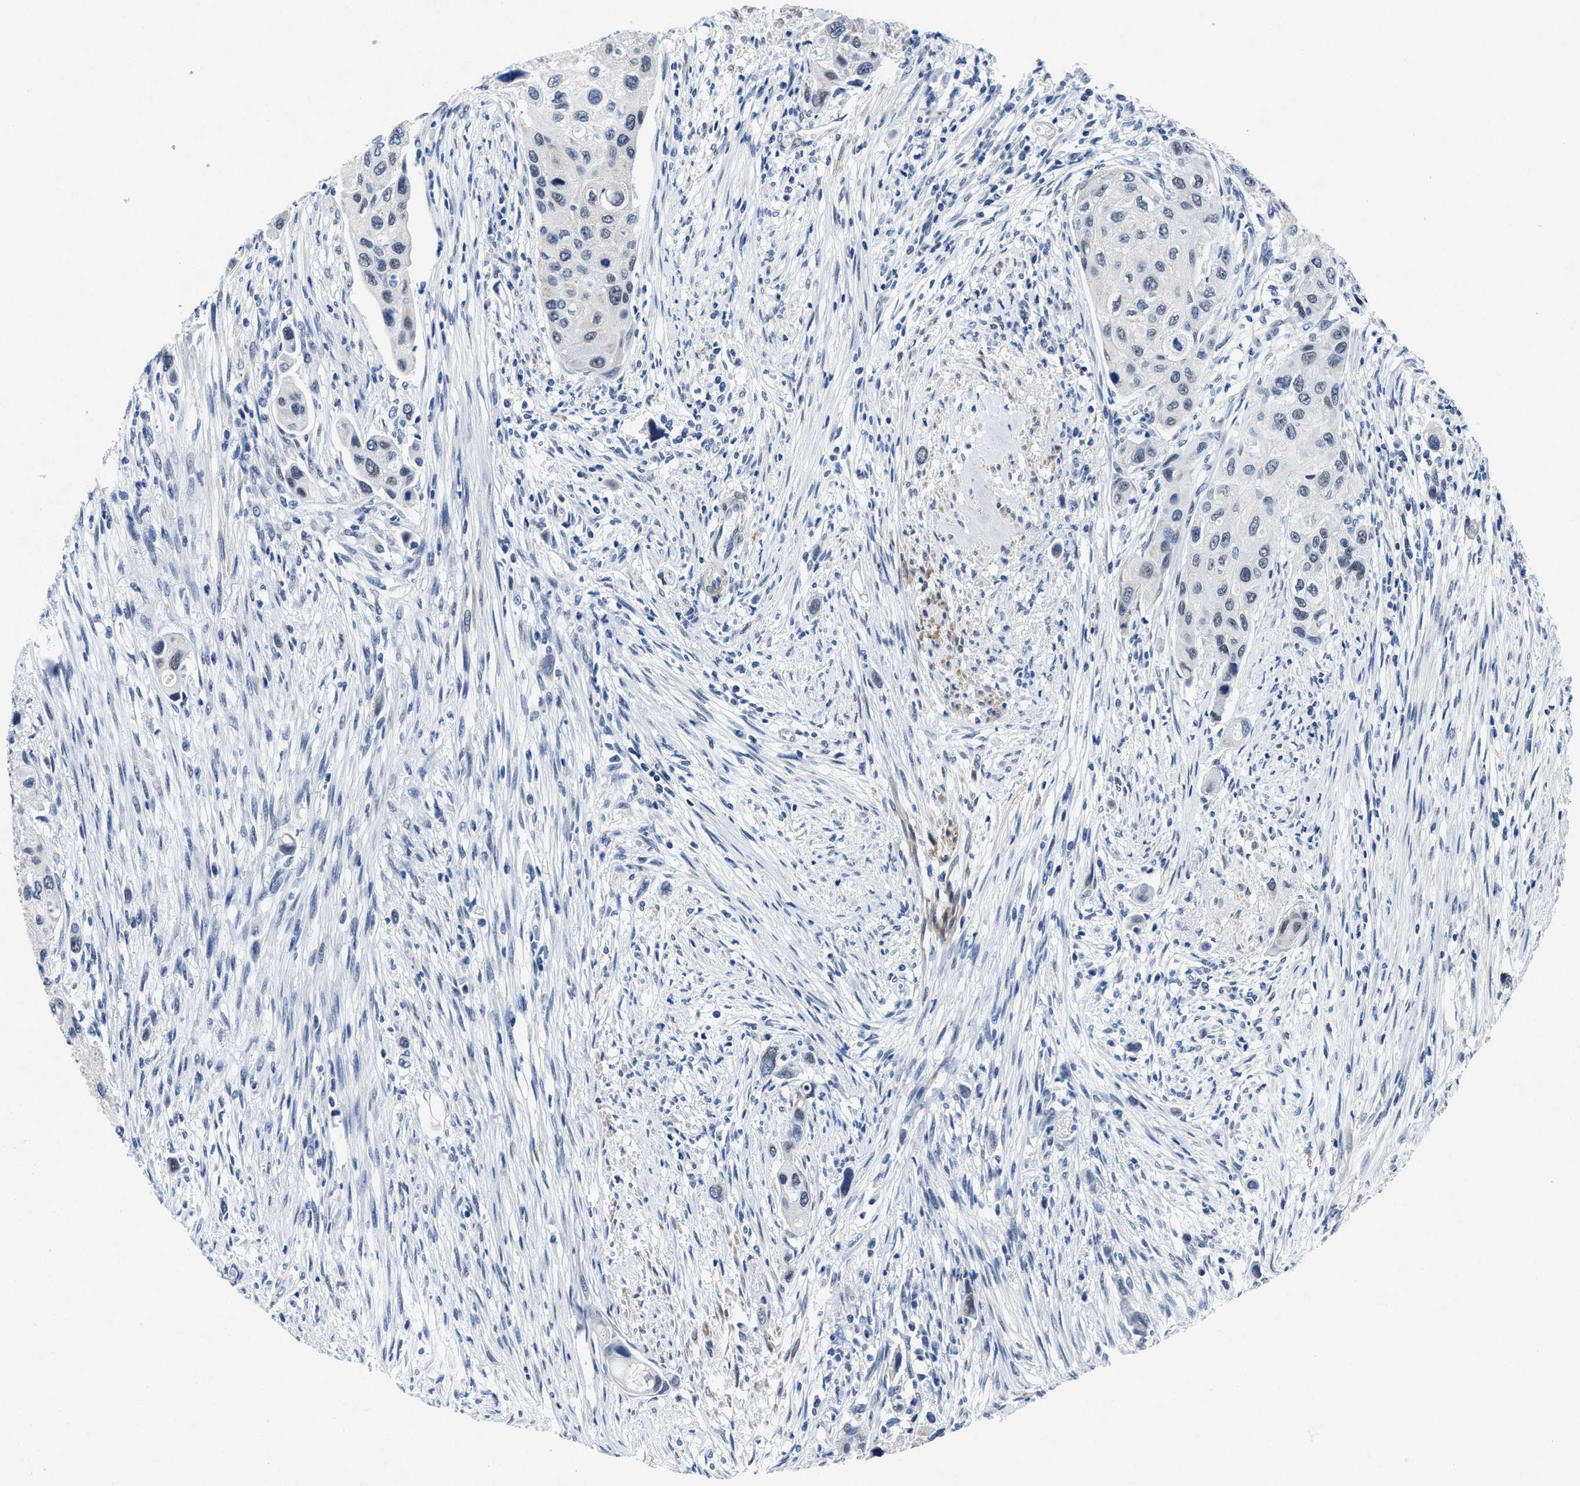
{"staining": {"intensity": "negative", "quantity": "none", "location": "none"}, "tissue": "urothelial cancer", "cell_type": "Tumor cells", "image_type": "cancer", "snomed": [{"axis": "morphology", "description": "Urothelial carcinoma, High grade"}, {"axis": "topography", "description": "Urinary bladder"}], "caption": "This is an immunohistochemistry photomicrograph of urothelial cancer. There is no expression in tumor cells.", "gene": "ID3", "patient": {"sex": "female", "age": 56}}